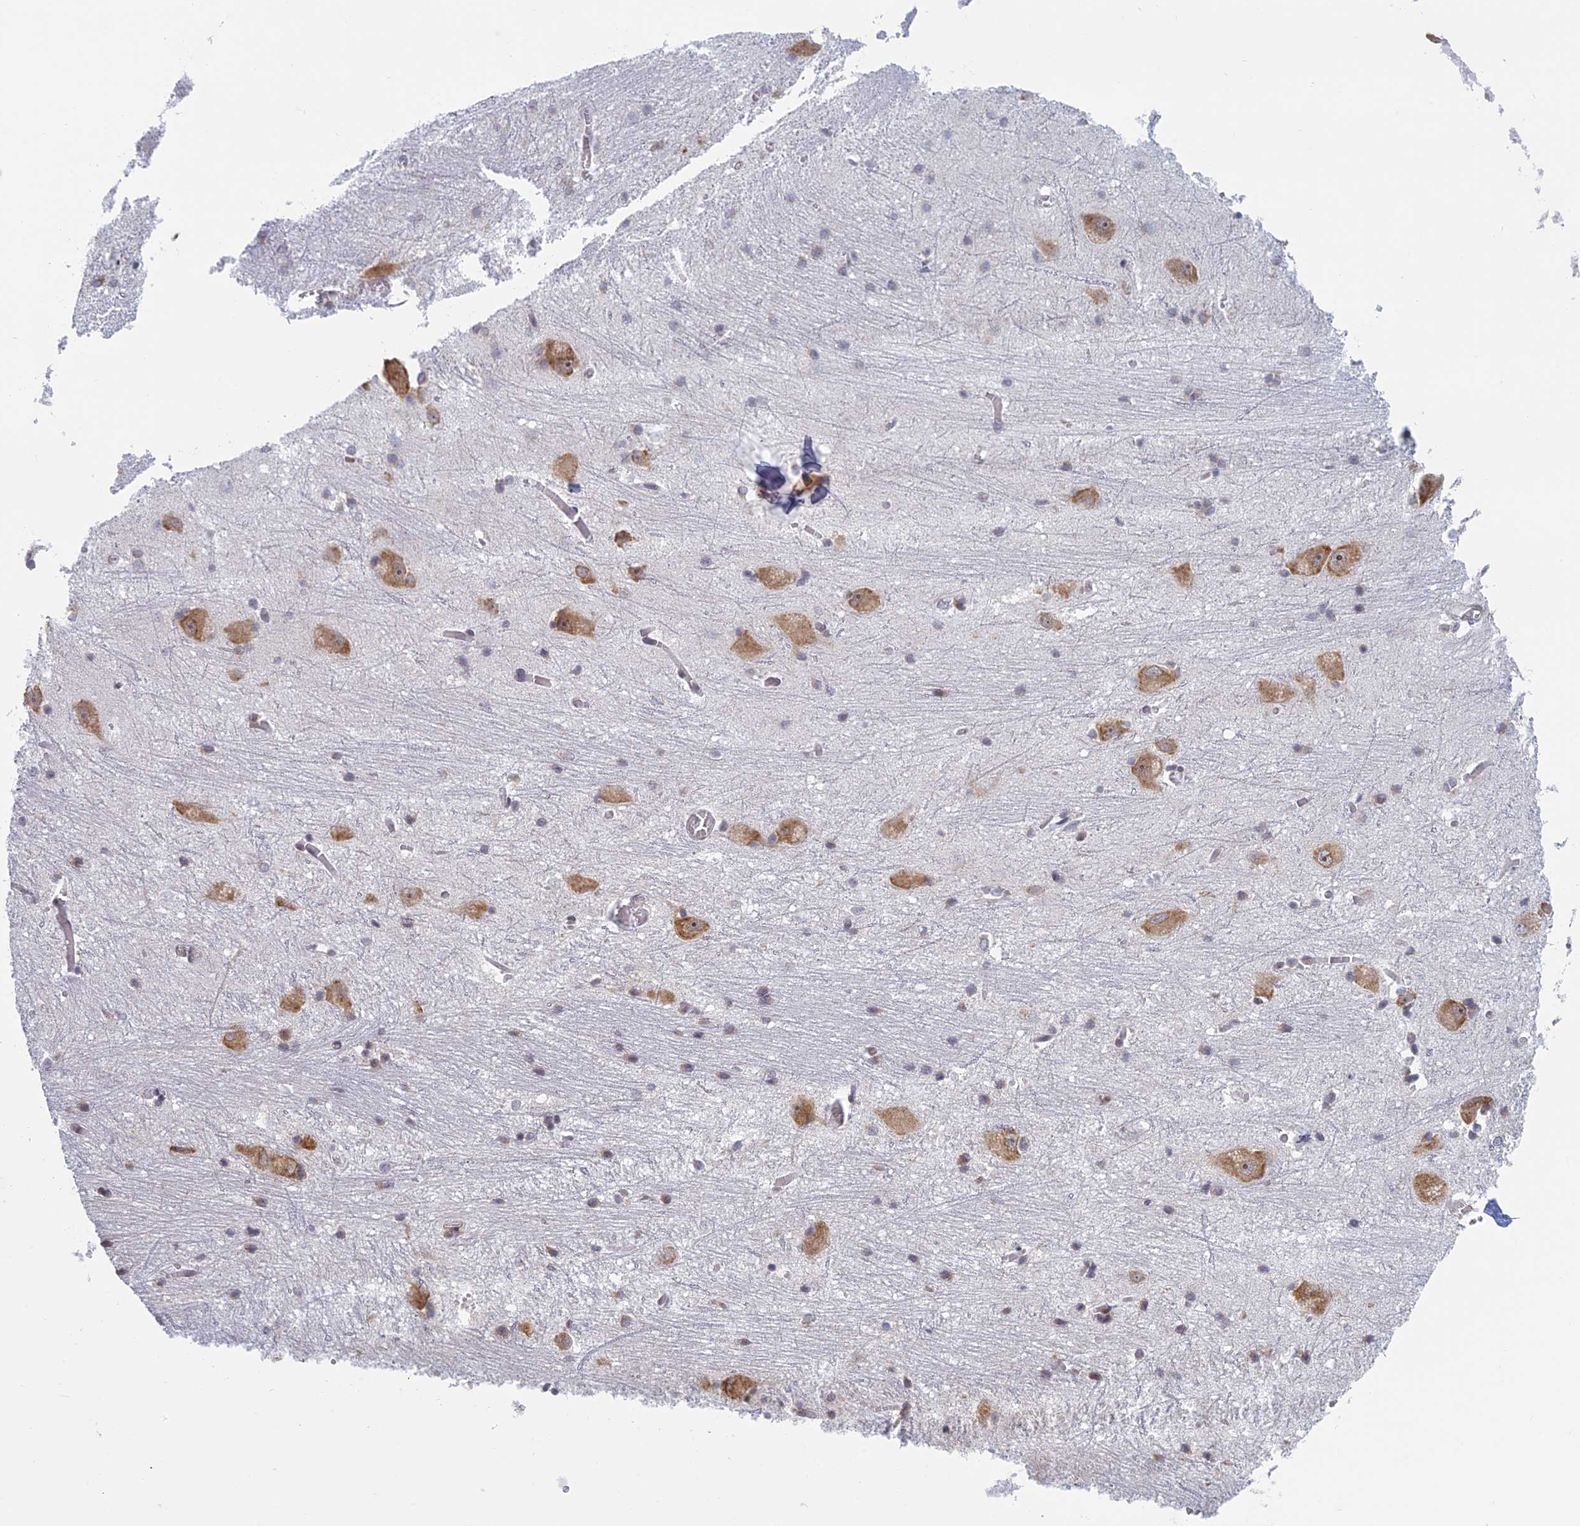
{"staining": {"intensity": "negative", "quantity": "none", "location": "none"}, "tissue": "caudate", "cell_type": "Glial cells", "image_type": "normal", "snomed": [{"axis": "morphology", "description": "Normal tissue, NOS"}, {"axis": "topography", "description": "Lateral ventricle wall"}], "caption": "High power microscopy photomicrograph of an immunohistochemistry photomicrograph of unremarkable caudate, revealing no significant staining in glial cells.", "gene": "RPS19BP1", "patient": {"sex": "male", "age": 37}}